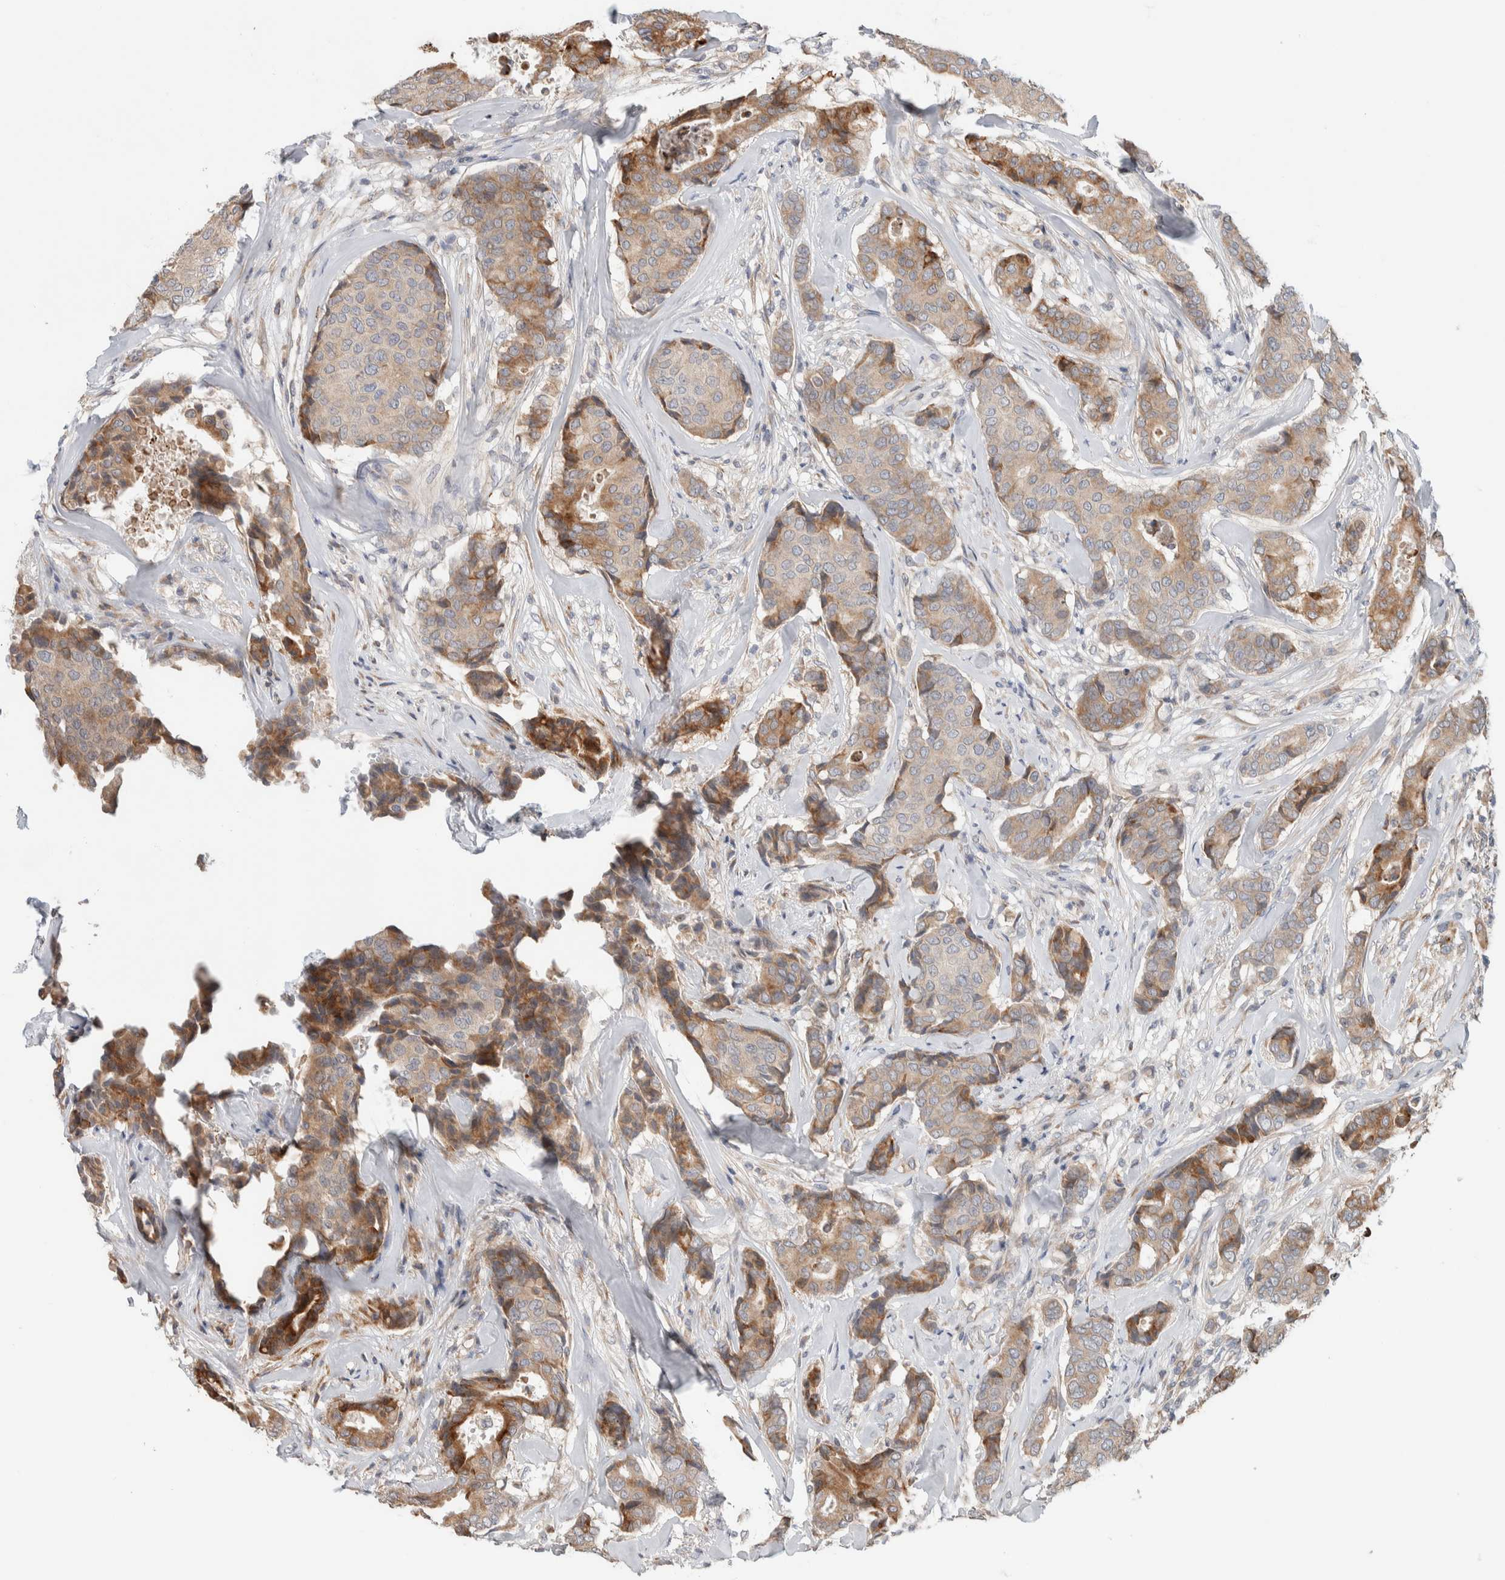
{"staining": {"intensity": "moderate", "quantity": "25%-75%", "location": "cytoplasmic/membranous"}, "tissue": "breast cancer", "cell_type": "Tumor cells", "image_type": "cancer", "snomed": [{"axis": "morphology", "description": "Duct carcinoma"}, {"axis": "topography", "description": "Breast"}], "caption": "Breast cancer (intraductal carcinoma) tissue exhibits moderate cytoplasmic/membranous expression in approximately 25%-75% of tumor cells", "gene": "ADCY8", "patient": {"sex": "female", "age": 75}}